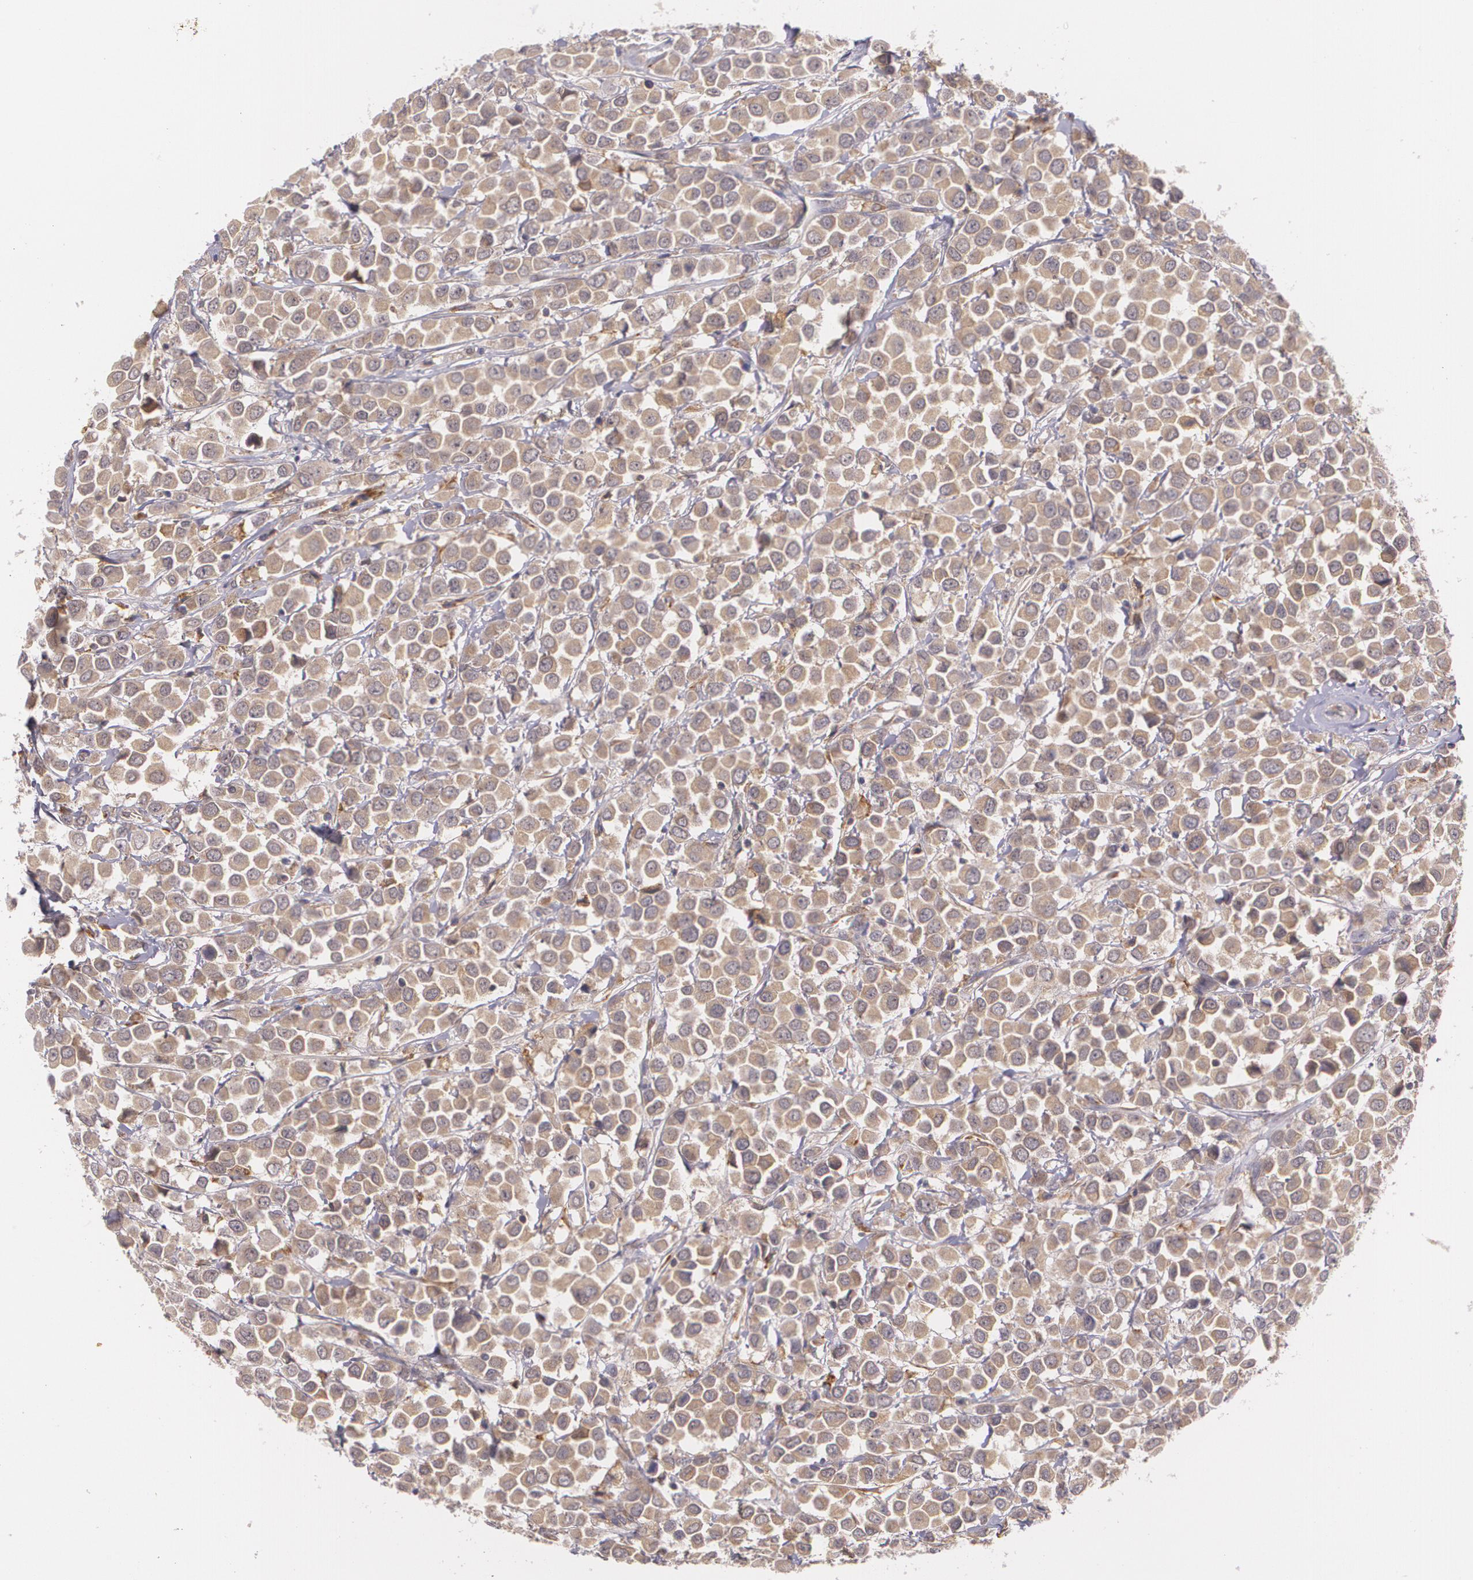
{"staining": {"intensity": "weak", "quantity": ">75%", "location": "cytoplasmic/membranous"}, "tissue": "breast cancer", "cell_type": "Tumor cells", "image_type": "cancer", "snomed": [{"axis": "morphology", "description": "Duct carcinoma"}, {"axis": "topography", "description": "Breast"}], "caption": "Weak cytoplasmic/membranous protein staining is seen in about >75% of tumor cells in breast invasive ductal carcinoma.", "gene": "CCL17", "patient": {"sex": "female", "age": 61}}